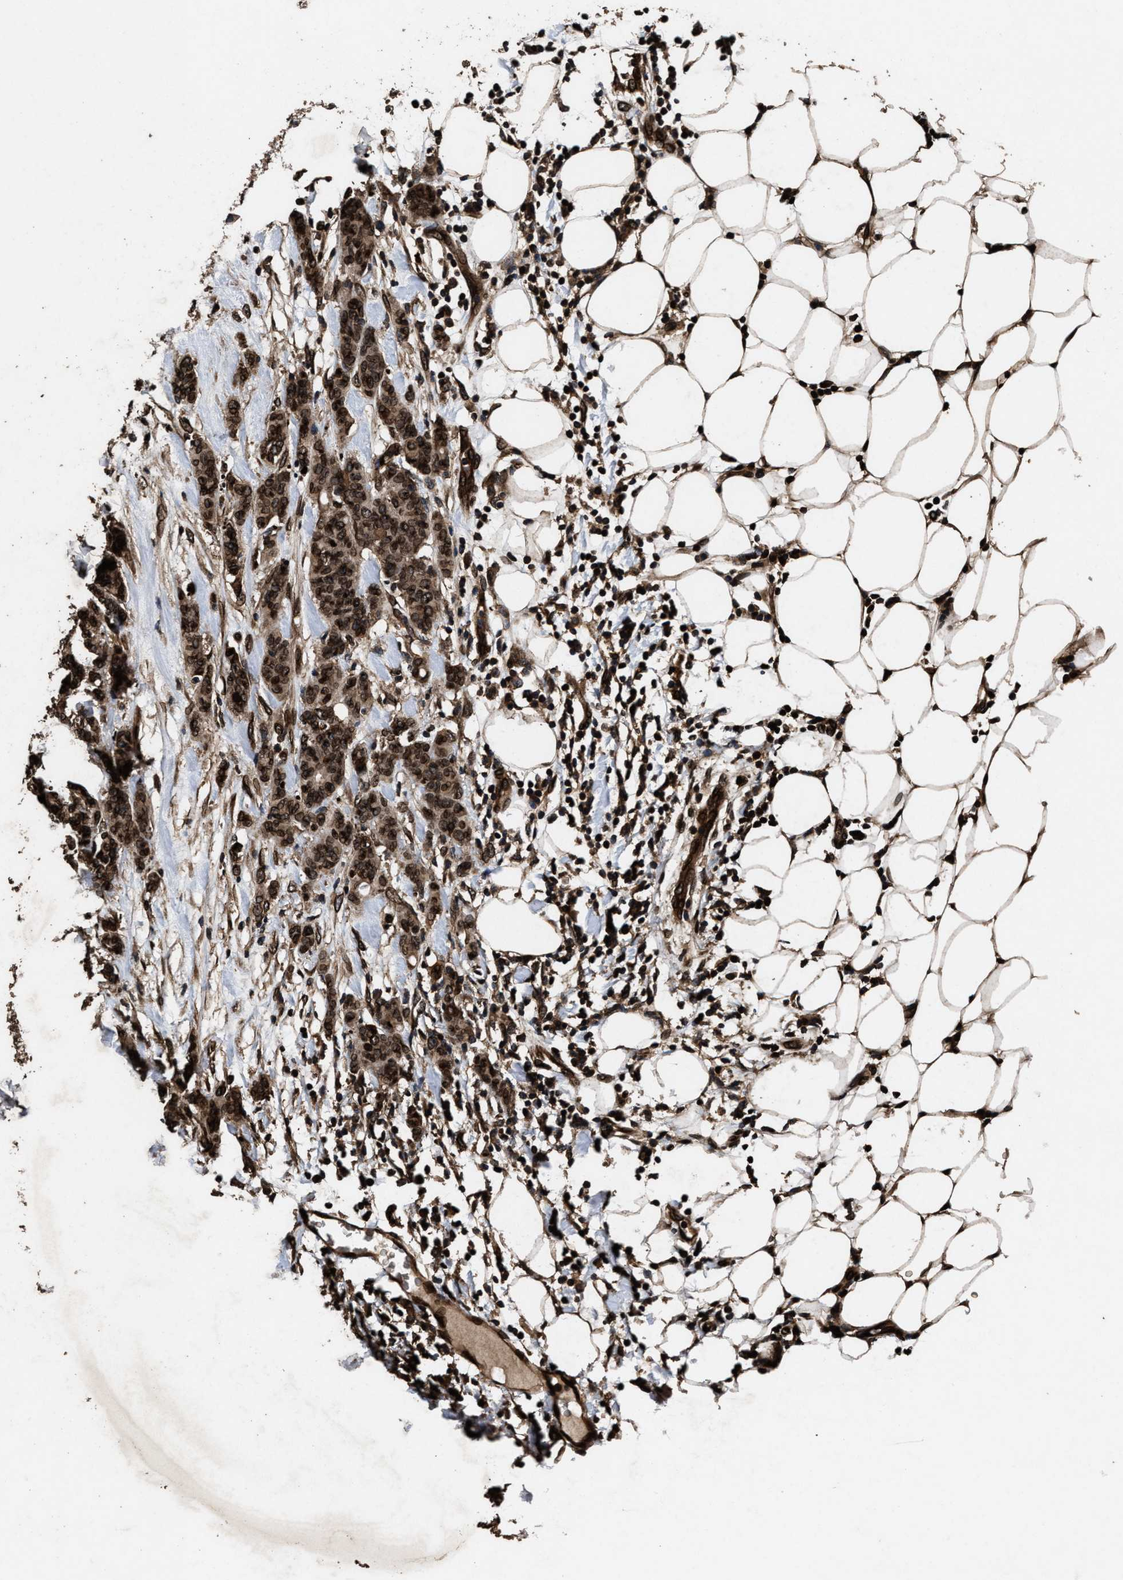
{"staining": {"intensity": "strong", "quantity": ">75%", "location": "cytoplasmic/membranous,nuclear"}, "tissue": "breast cancer", "cell_type": "Tumor cells", "image_type": "cancer", "snomed": [{"axis": "morphology", "description": "Normal tissue, NOS"}, {"axis": "morphology", "description": "Duct carcinoma"}, {"axis": "topography", "description": "Breast"}], "caption": "Human intraductal carcinoma (breast) stained for a protein (brown) displays strong cytoplasmic/membranous and nuclear positive staining in approximately >75% of tumor cells.", "gene": "ACCS", "patient": {"sex": "female", "age": 40}}